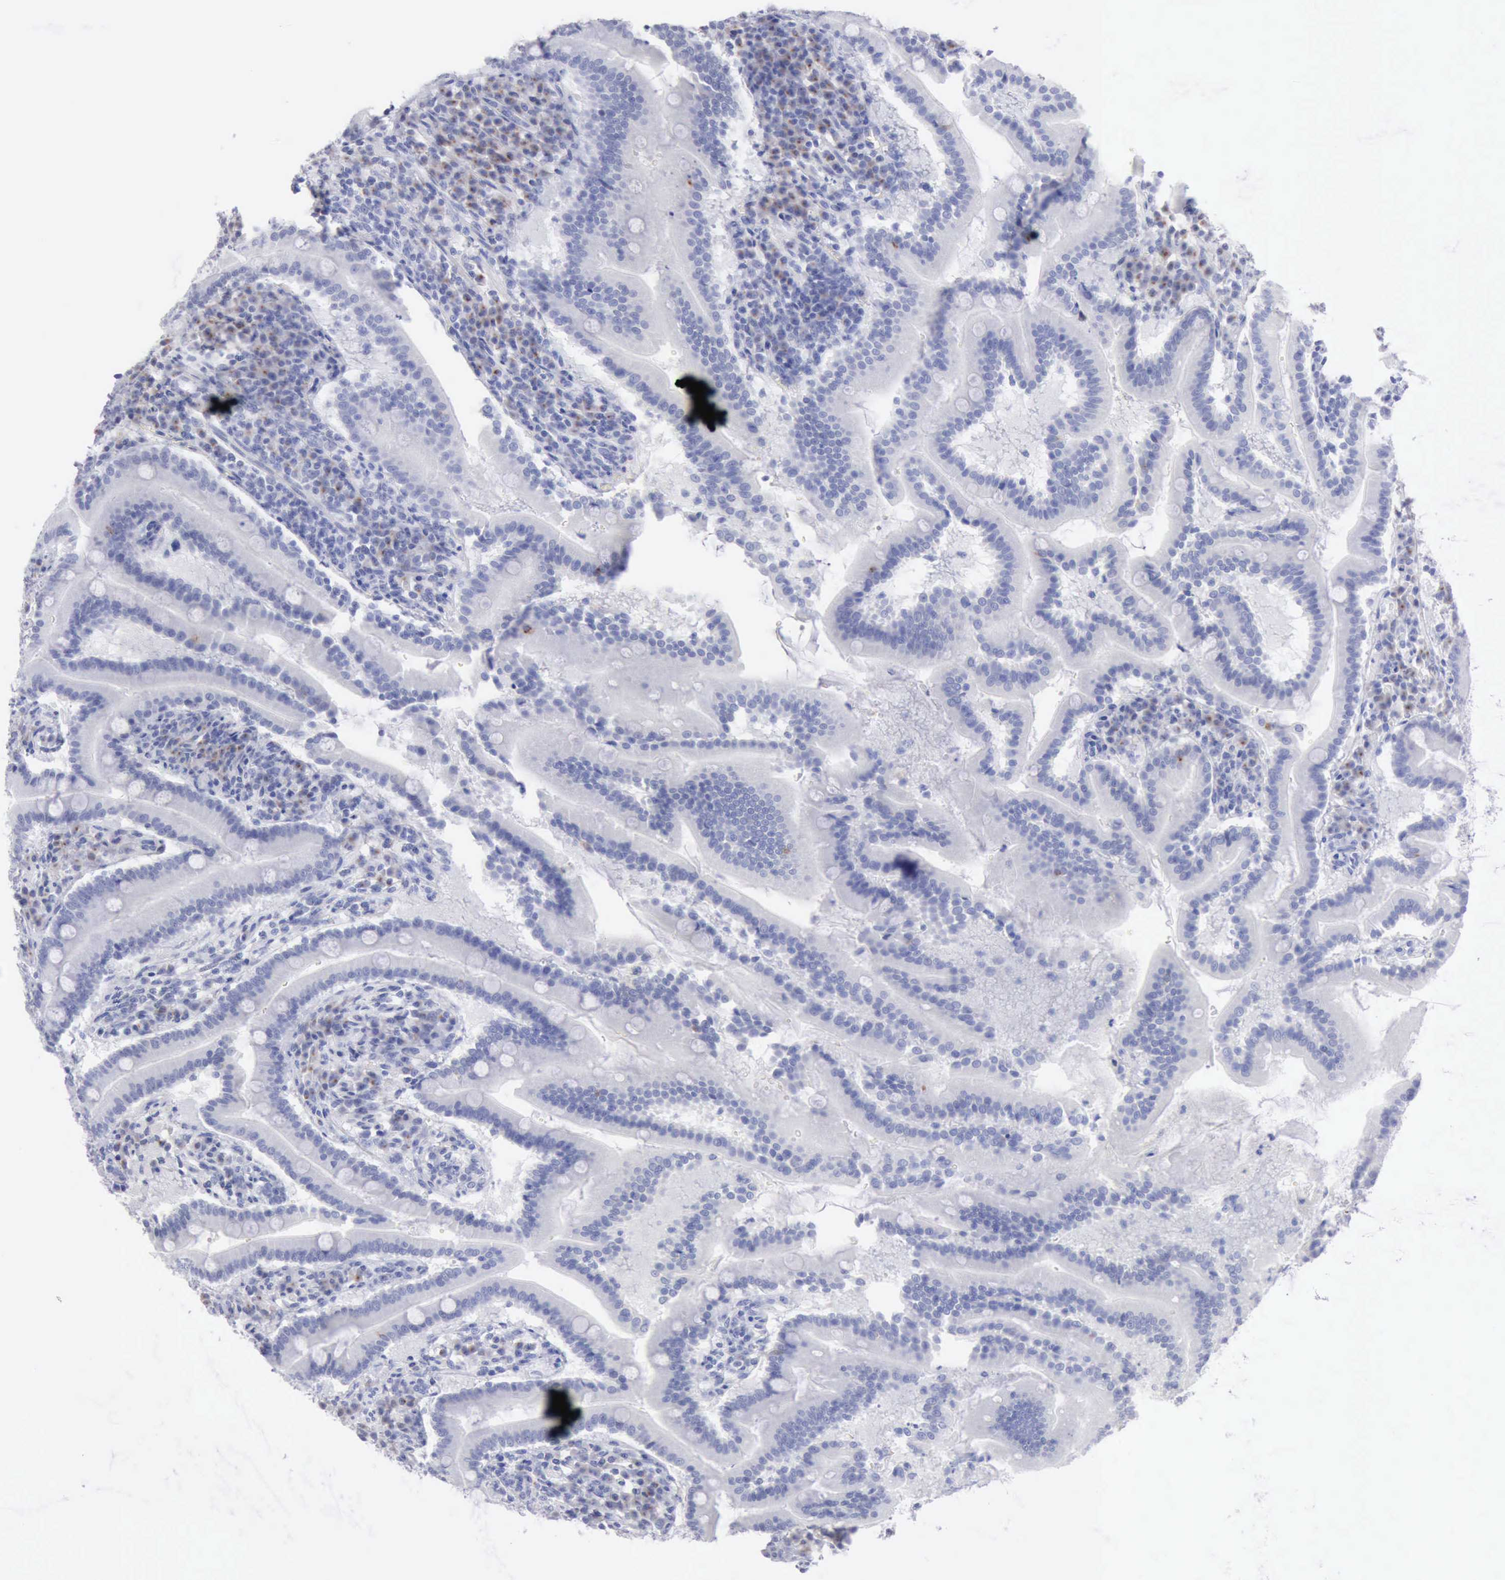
{"staining": {"intensity": "moderate", "quantity": ">75%", "location": "cytoplasmic/membranous"}, "tissue": "duodenum", "cell_type": "Glandular cells", "image_type": "normal", "snomed": [{"axis": "morphology", "description": "Normal tissue, NOS"}, {"axis": "topography", "description": "Duodenum"}], "caption": "About >75% of glandular cells in benign human duodenum display moderate cytoplasmic/membranous protein expression as visualized by brown immunohistochemical staining.", "gene": "ANGEL1", "patient": {"sex": "male", "age": 50}}